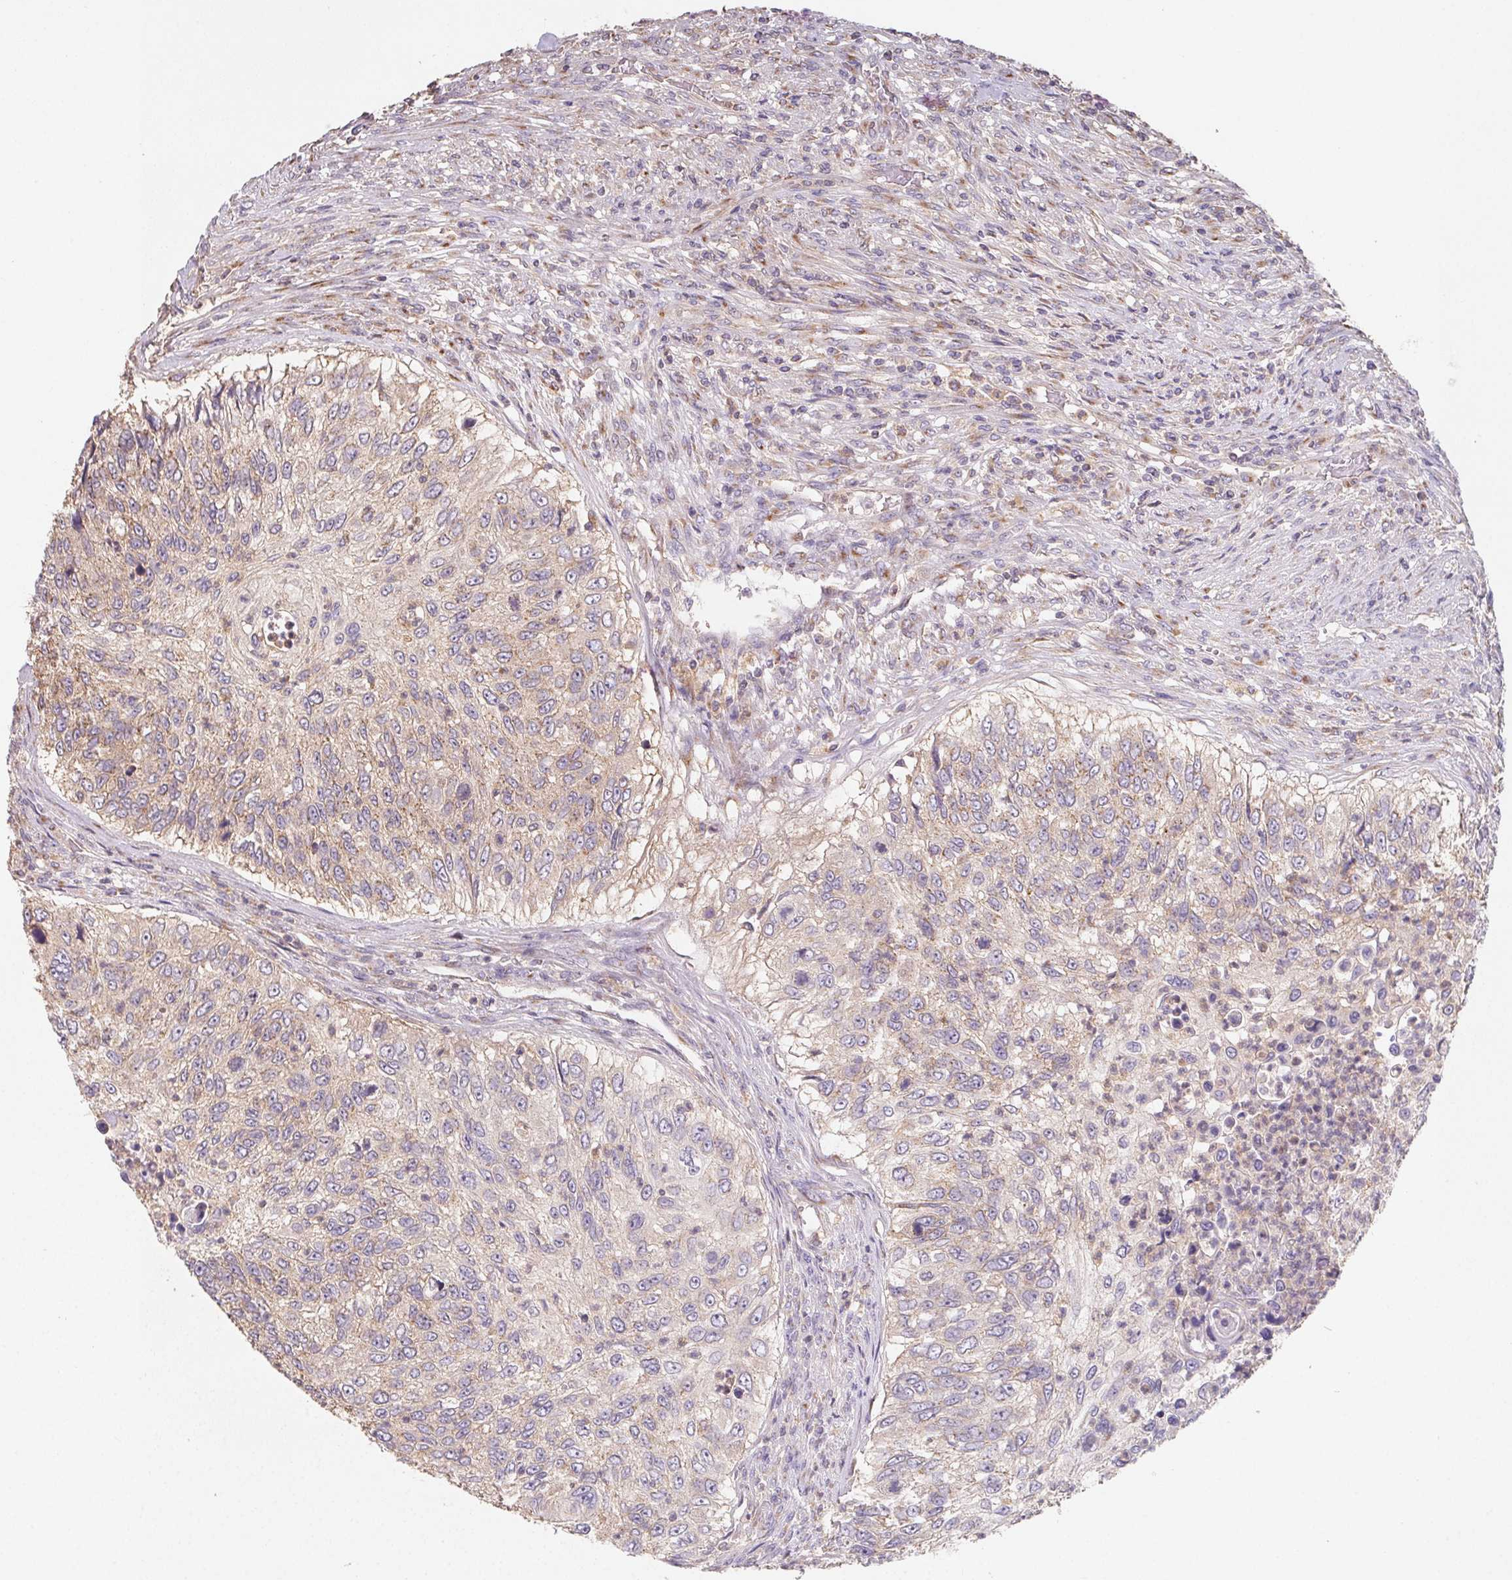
{"staining": {"intensity": "weak", "quantity": ">75%", "location": "cytoplasmic/membranous"}, "tissue": "urothelial cancer", "cell_type": "Tumor cells", "image_type": "cancer", "snomed": [{"axis": "morphology", "description": "Urothelial carcinoma, High grade"}, {"axis": "topography", "description": "Urinary bladder"}], "caption": "The micrograph displays a brown stain indicating the presence of a protein in the cytoplasmic/membranous of tumor cells in high-grade urothelial carcinoma. Using DAB (brown) and hematoxylin (blue) stains, captured at high magnification using brightfield microscopy.", "gene": "AP1S1", "patient": {"sex": "female", "age": 60}}